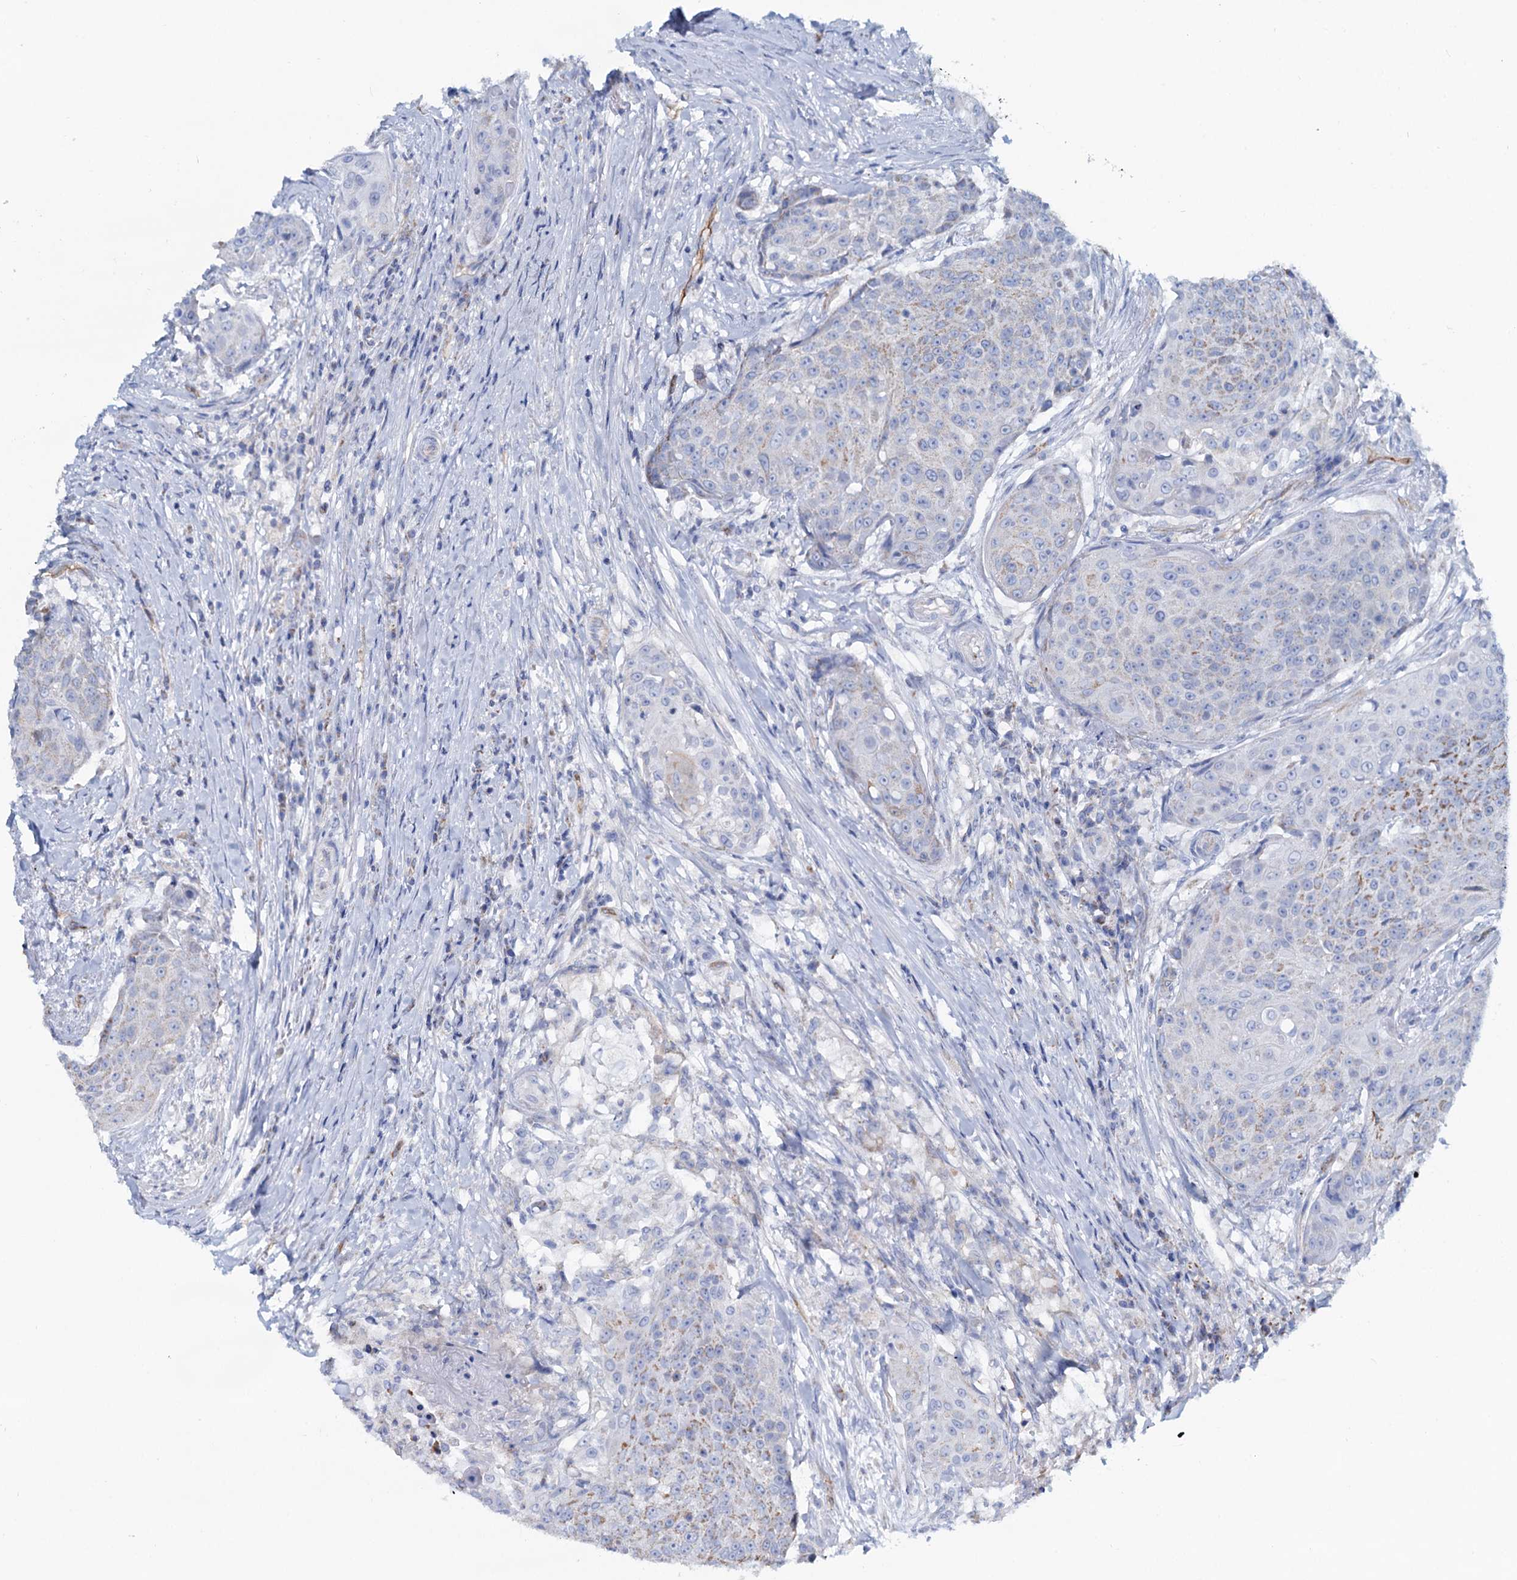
{"staining": {"intensity": "weak", "quantity": "<25%", "location": "cytoplasmic/membranous"}, "tissue": "urothelial cancer", "cell_type": "Tumor cells", "image_type": "cancer", "snomed": [{"axis": "morphology", "description": "Urothelial carcinoma, High grade"}, {"axis": "topography", "description": "Urinary bladder"}], "caption": "Photomicrograph shows no significant protein positivity in tumor cells of urothelial carcinoma (high-grade).", "gene": "SLC1A3", "patient": {"sex": "female", "age": 63}}